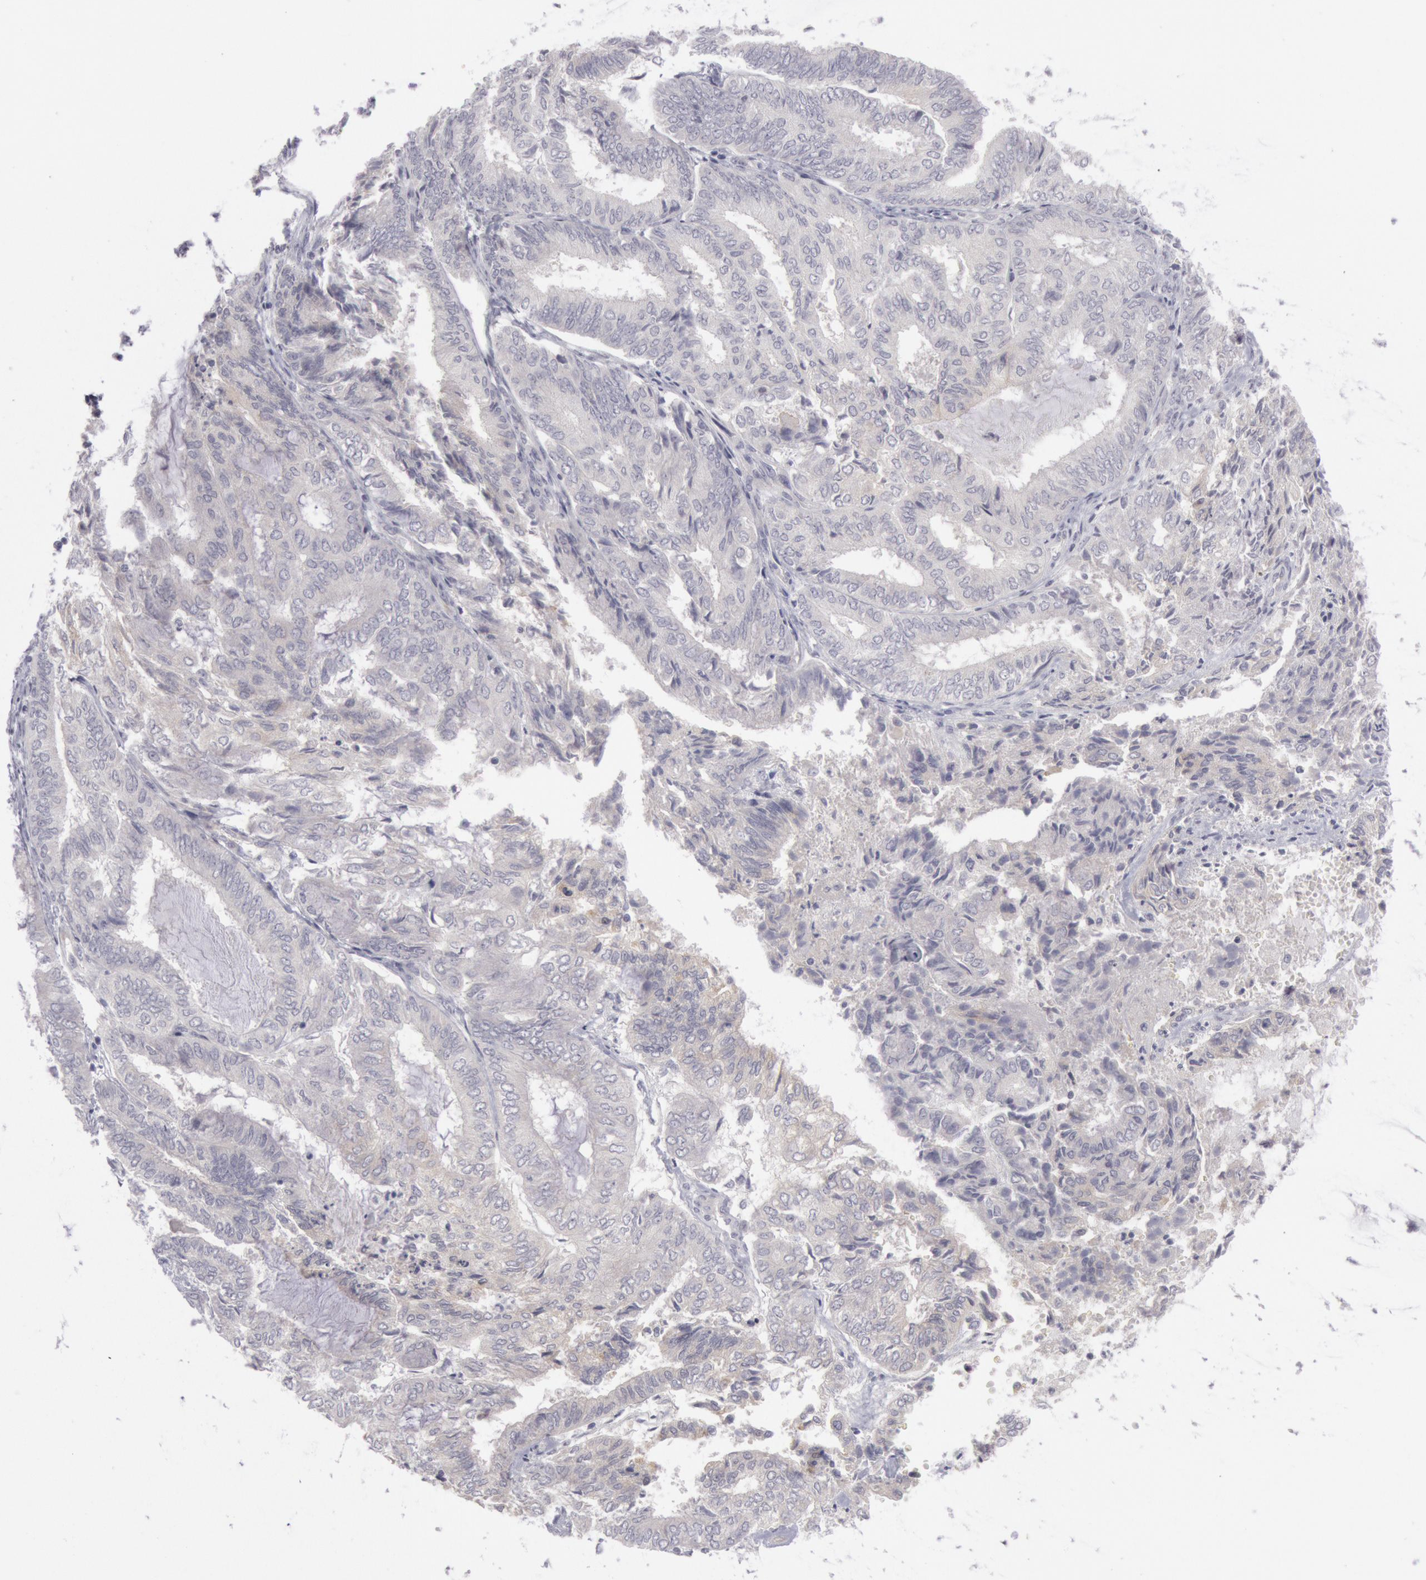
{"staining": {"intensity": "negative", "quantity": "none", "location": "none"}, "tissue": "endometrial cancer", "cell_type": "Tumor cells", "image_type": "cancer", "snomed": [{"axis": "morphology", "description": "Adenocarcinoma, NOS"}, {"axis": "topography", "description": "Endometrium"}], "caption": "This is an immunohistochemistry photomicrograph of endometrial adenocarcinoma. There is no staining in tumor cells.", "gene": "JOSD1", "patient": {"sex": "female", "age": 59}}